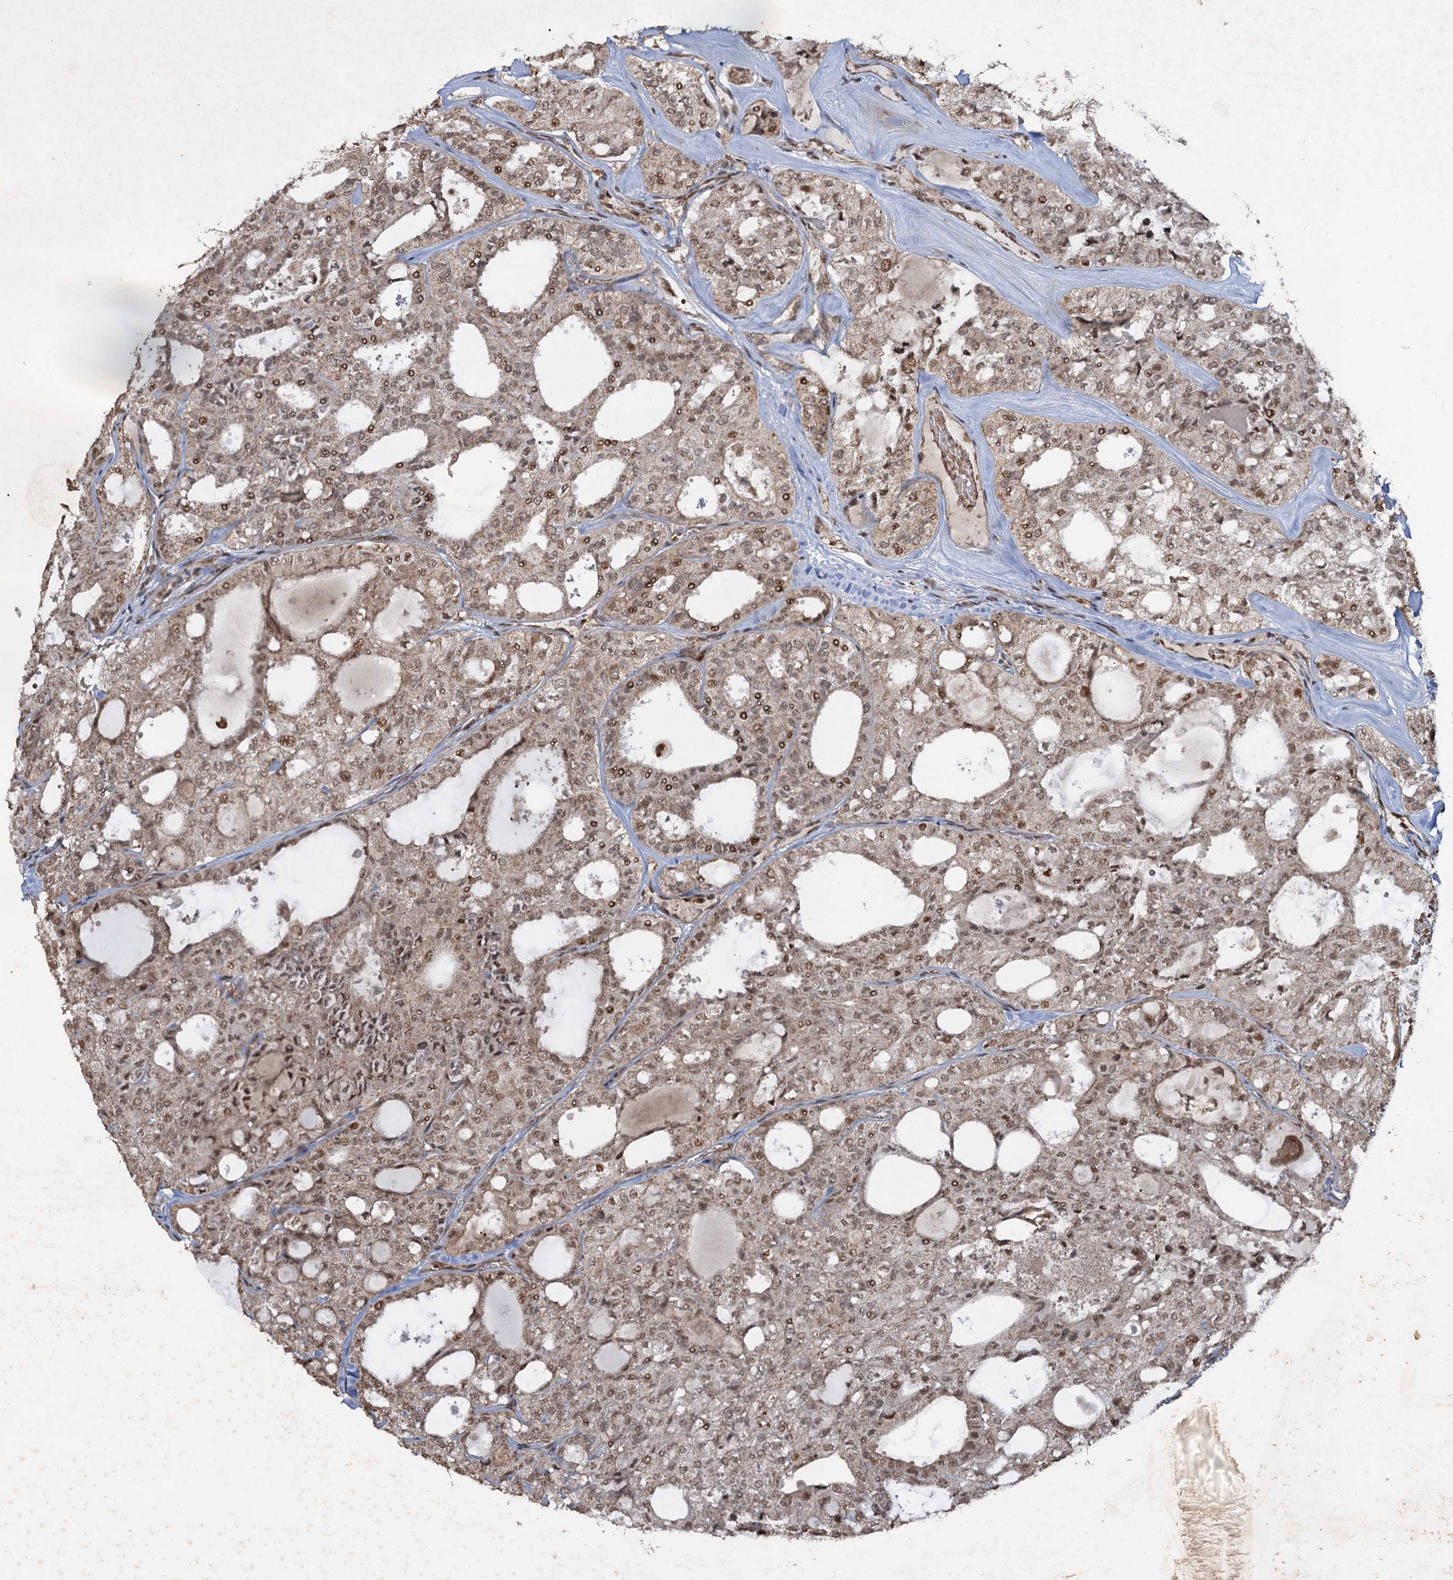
{"staining": {"intensity": "moderate", "quantity": ">75%", "location": "nuclear"}, "tissue": "thyroid cancer", "cell_type": "Tumor cells", "image_type": "cancer", "snomed": [{"axis": "morphology", "description": "Follicular adenoma carcinoma, NOS"}, {"axis": "topography", "description": "Thyroid gland"}], "caption": "A high-resolution micrograph shows immunohistochemistry (IHC) staining of thyroid follicular adenoma carcinoma, which reveals moderate nuclear positivity in about >75% of tumor cells.", "gene": "REP15", "patient": {"sex": "male", "age": 75}}